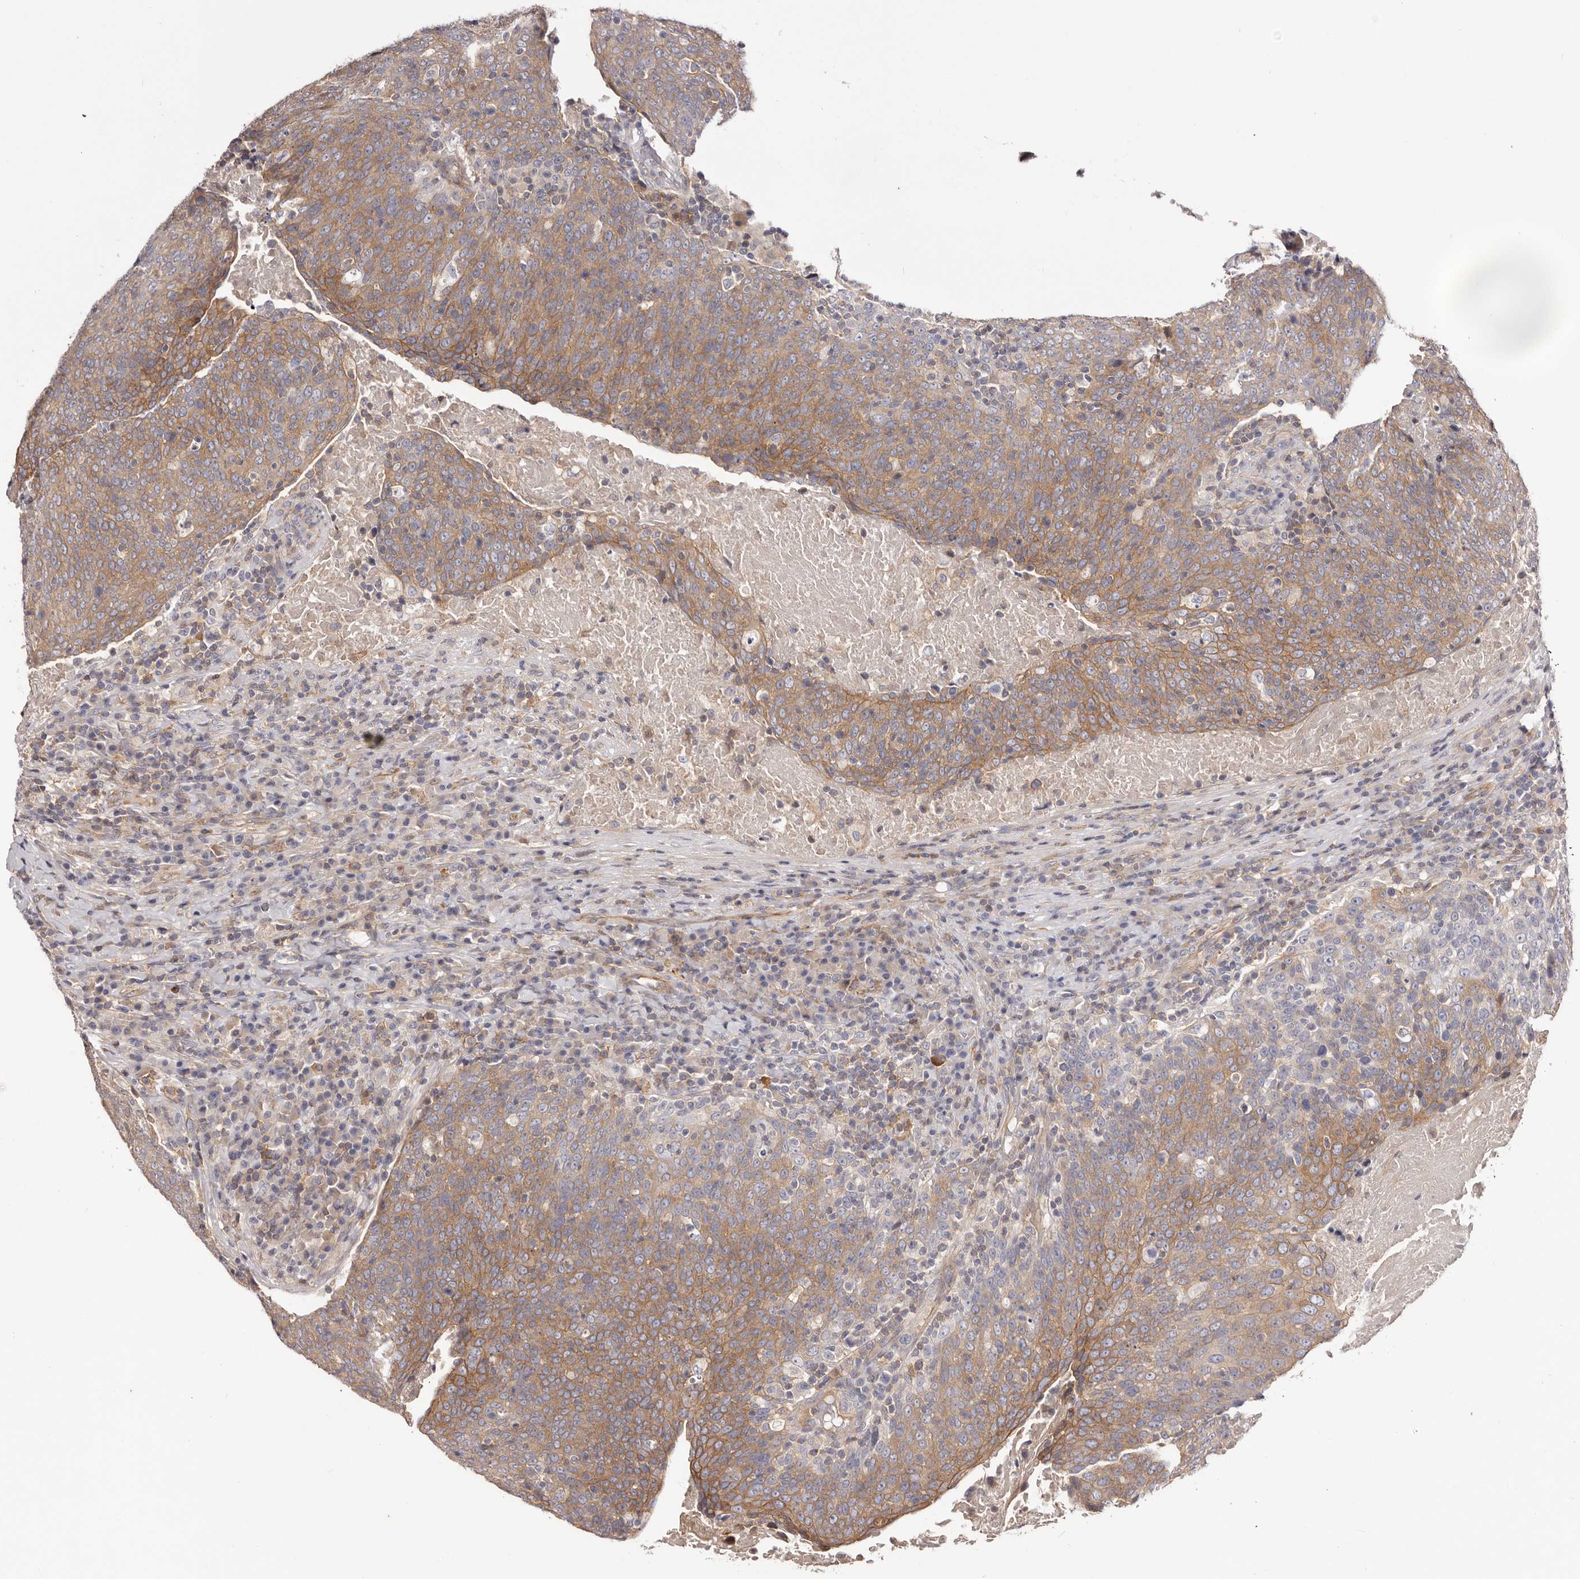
{"staining": {"intensity": "moderate", "quantity": ">75%", "location": "cytoplasmic/membranous"}, "tissue": "head and neck cancer", "cell_type": "Tumor cells", "image_type": "cancer", "snomed": [{"axis": "morphology", "description": "Squamous cell carcinoma, NOS"}, {"axis": "morphology", "description": "Squamous cell carcinoma, metastatic, NOS"}, {"axis": "topography", "description": "Lymph node"}, {"axis": "topography", "description": "Head-Neck"}], "caption": "High-magnification brightfield microscopy of head and neck squamous cell carcinoma stained with DAB (3,3'-diaminobenzidine) (brown) and counterstained with hematoxylin (blue). tumor cells exhibit moderate cytoplasmic/membranous expression is appreciated in approximately>75% of cells.", "gene": "DMRT2", "patient": {"sex": "male", "age": 62}}